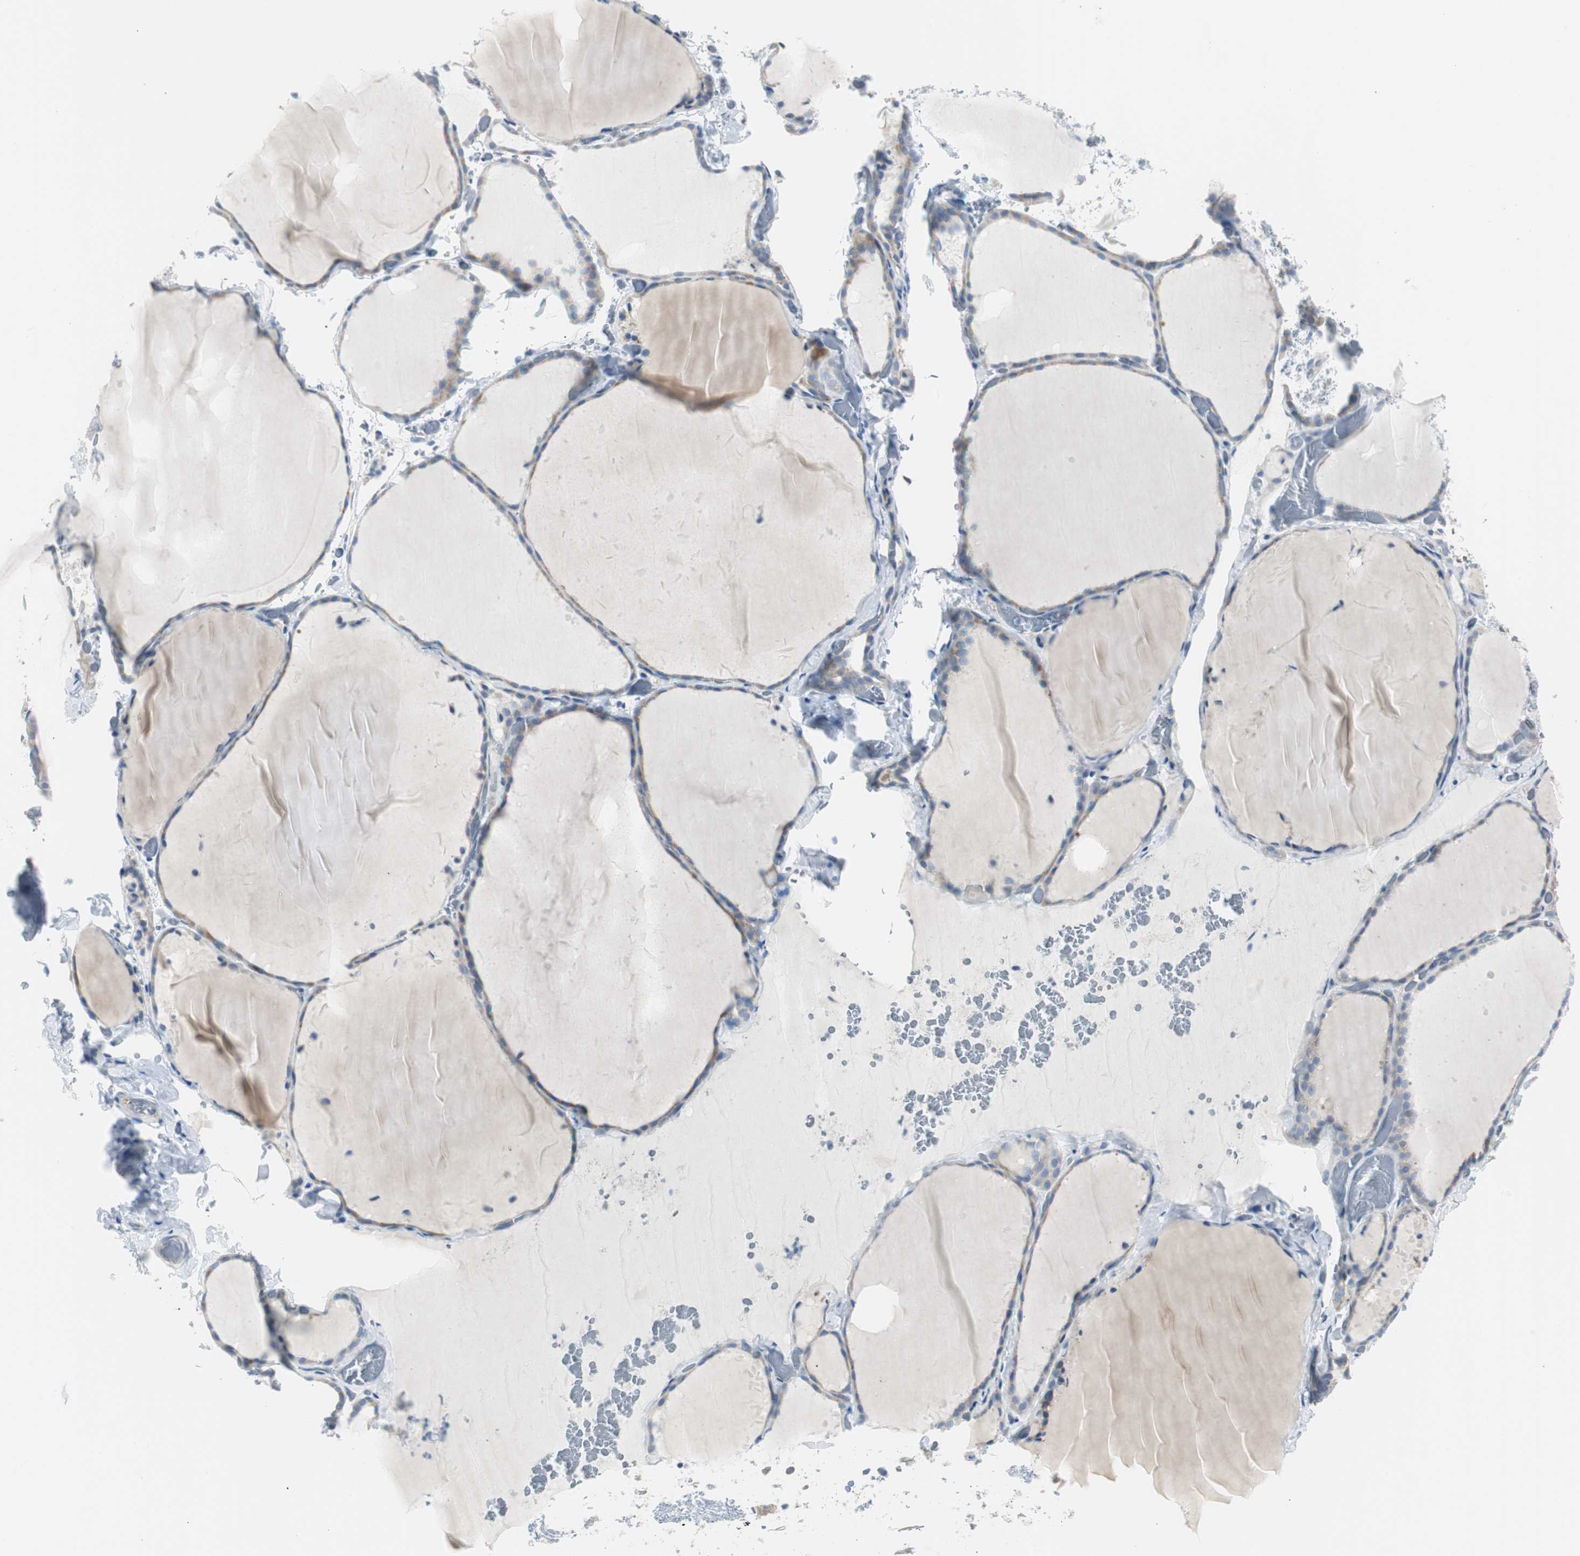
{"staining": {"intensity": "weak", "quantity": ">75%", "location": "cytoplasmic/membranous"}, "tissue": "thyroid gland", "cell_type": "Glandular cells", "image_type": "normal", "snomed": [{"axis": "morphology", "description": "Normal tissue, NOS"}, {"axis": "topography", "description": "Thyroid gland"}], "caption": "A low amount of weak cytoplasmic/membranous expression is appreciated in about >75% of glandular cells in benign thyroid gland.", "gene": "RPS12", "patient": {"sex": "female", "age": 22}}